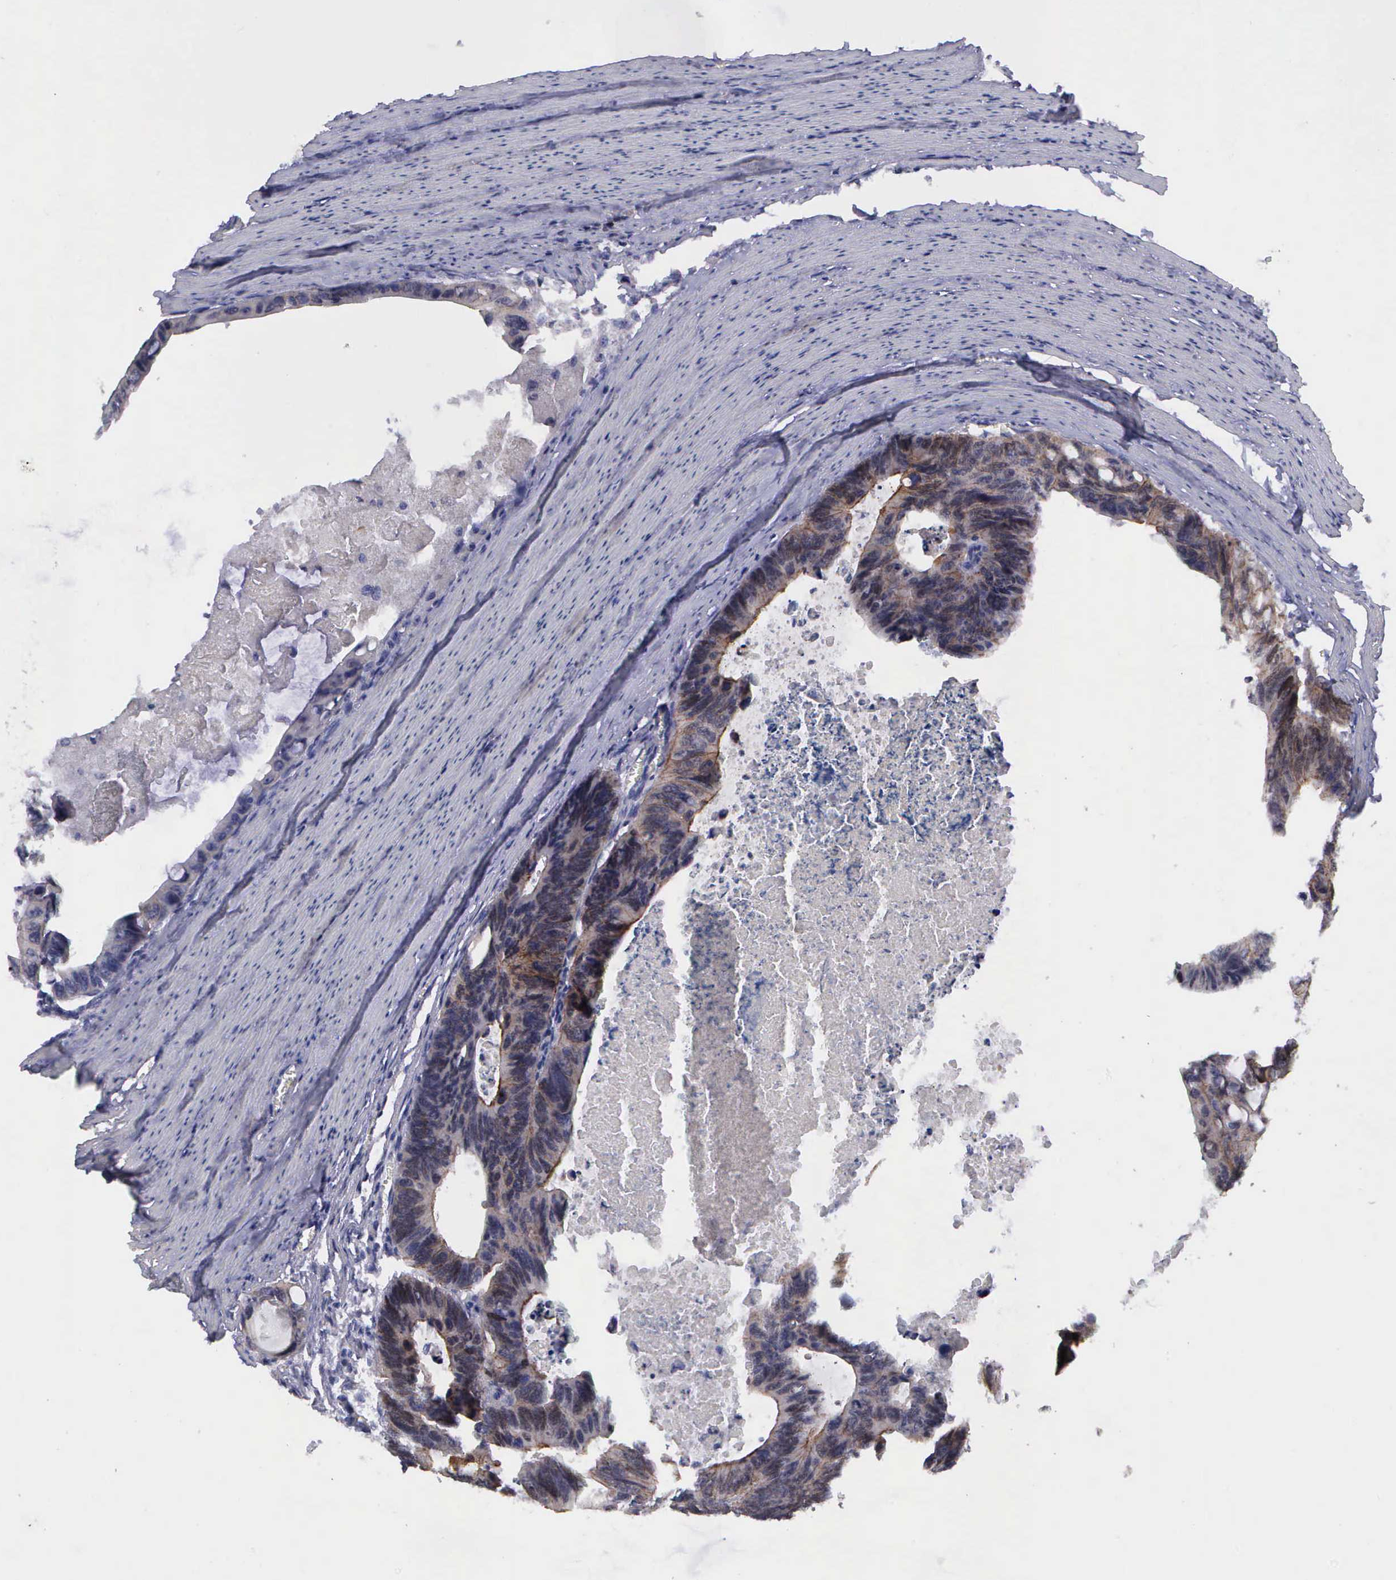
{"staining": {"intensity": "weak", "quantity": "25%-75%", "location": "cytoplasmic/membranous"}, "tissue": "colorectal cancer", "cell_type": "Tumor cells", "image_type": "cancer", "snomed": [{"axis": "morphology", "description": "Adenocarcinoma, NOS"}, {"axis": "topography", "description": "Colon"}], "caption": "This micrograph demonstrates immunohistochemistry (IHC) staining of human adenocarcinoma (colorectal), with low weak cytoplasmic/membranous expression in about 25%-75% of tumor cells.", "gene": "MICAL3", "patient": {"sex": "female", "age": 55}}